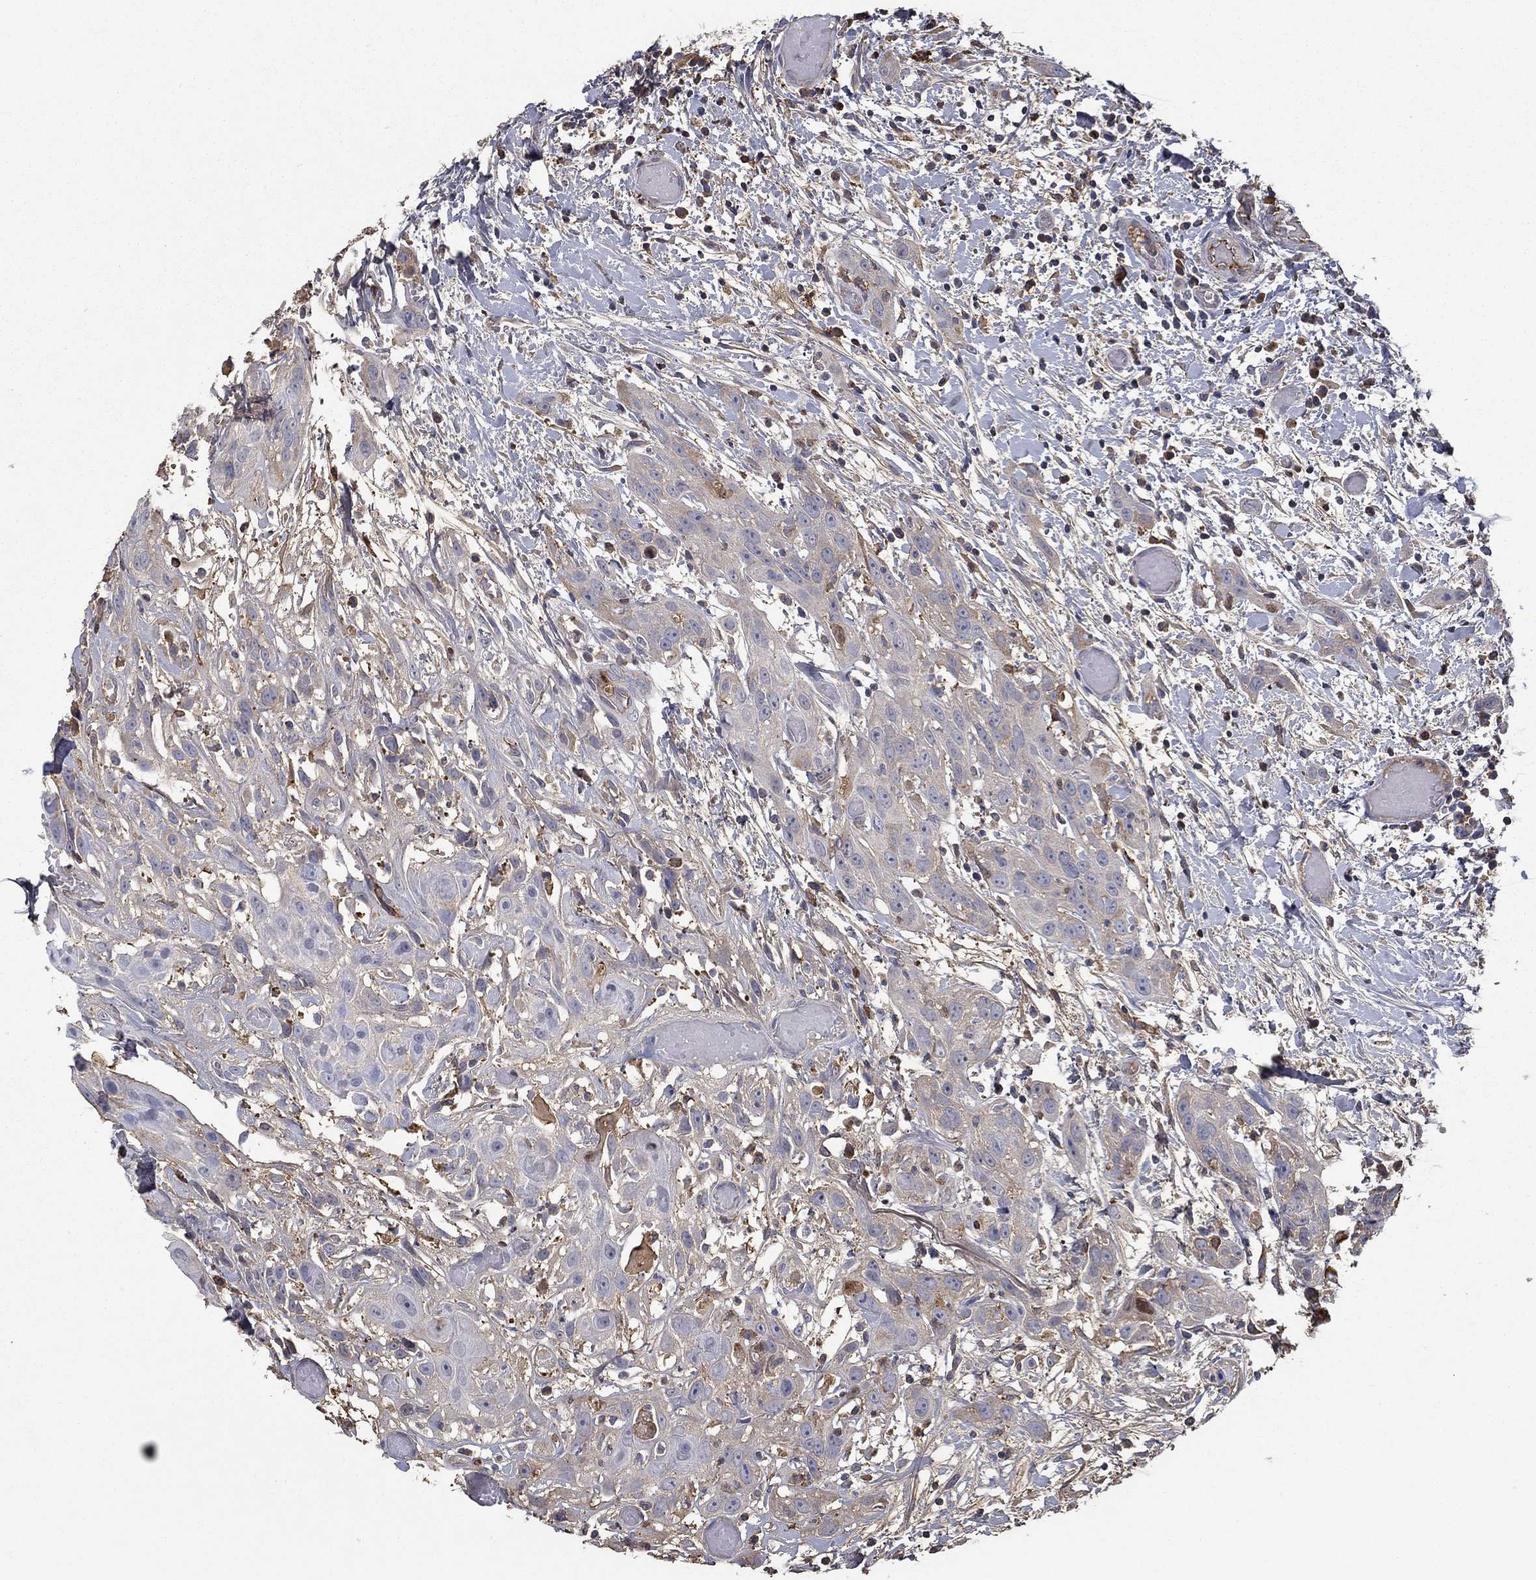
{"staining": {"intensity": "negative", "quantity": "none", "location": "none"}, "tissue": "head and neck cancer", "cell_type": "Tumor cells", "image_type": "cancer", "snomed": [{"axis": "morphology", "description": "Normal tissue, NOS"}, {"axis": "morphology", "description": "Squamous cell carcinoma, NOS"}, {"axis": "topography", "description": "Oral tissue"}, {"axis": "topography", "description": "Salivary gland"}, {"axis": "topography", "description": "Head-Neck"}], "caption": "Immunohistochemical staining of human squamous cell carcinoma (head and neck) demonstrates no significant positivity in tumor cells.", "gene": "IL10", "patient": {"sex": "female", "age": 62}}